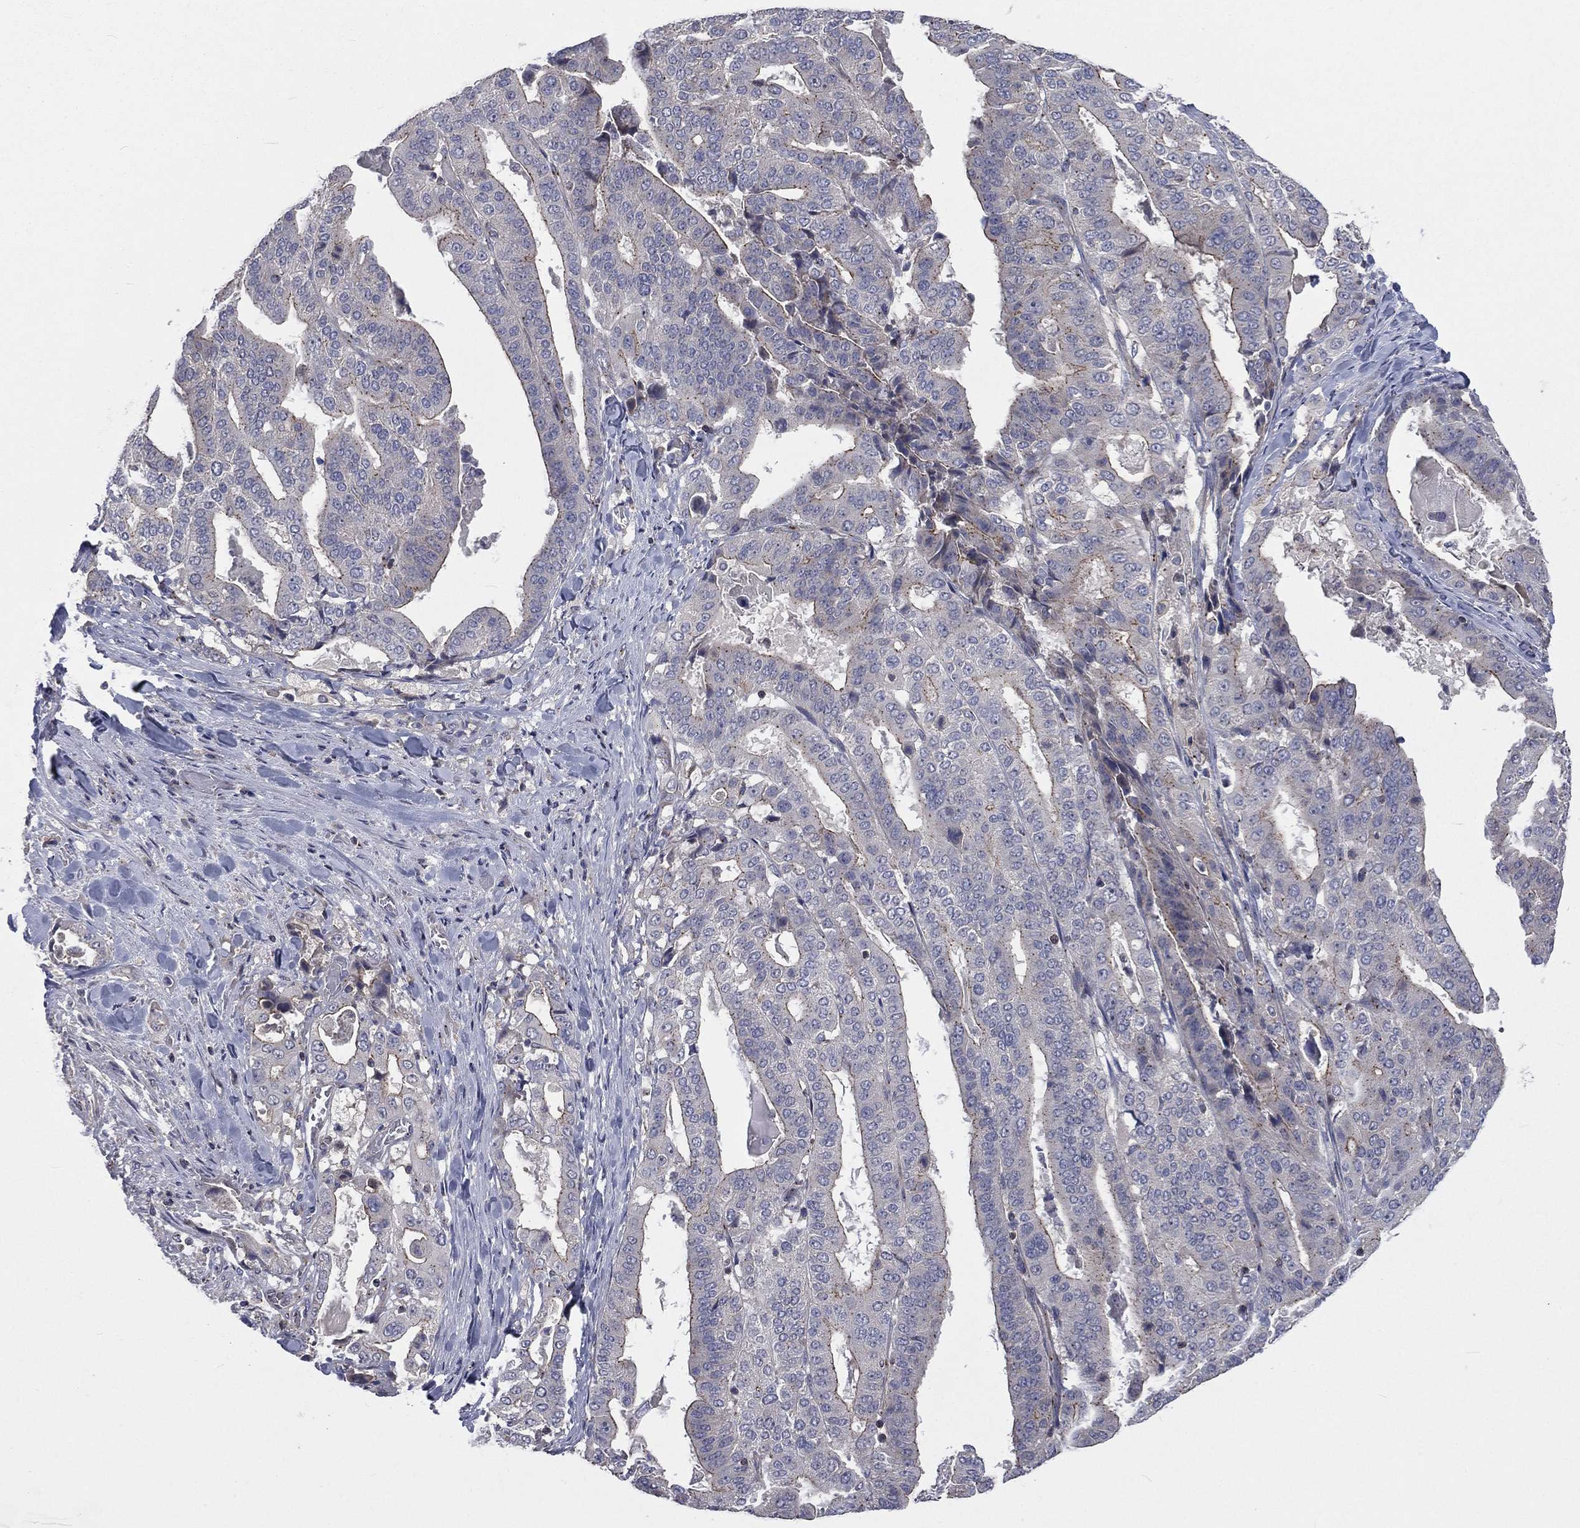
{"staining": {"intensity": "weak", "quantity": "<25%", "location": "cytoplasmic/membranous"}, "tissue": "stomach cancer", "cell_type": "Tumor cells", "image_type": "cancer", "snomed": [{"axis": "morphology", "description": "Adenocarcinoma, NOS"}, {"axis": "topography", "description": "Stomach"}], "caption": "The image reveals no significant expression in tumor cells of stomach cancer.", "gene": "CROCC", "patient": {"sex": "male", "age": 48}}